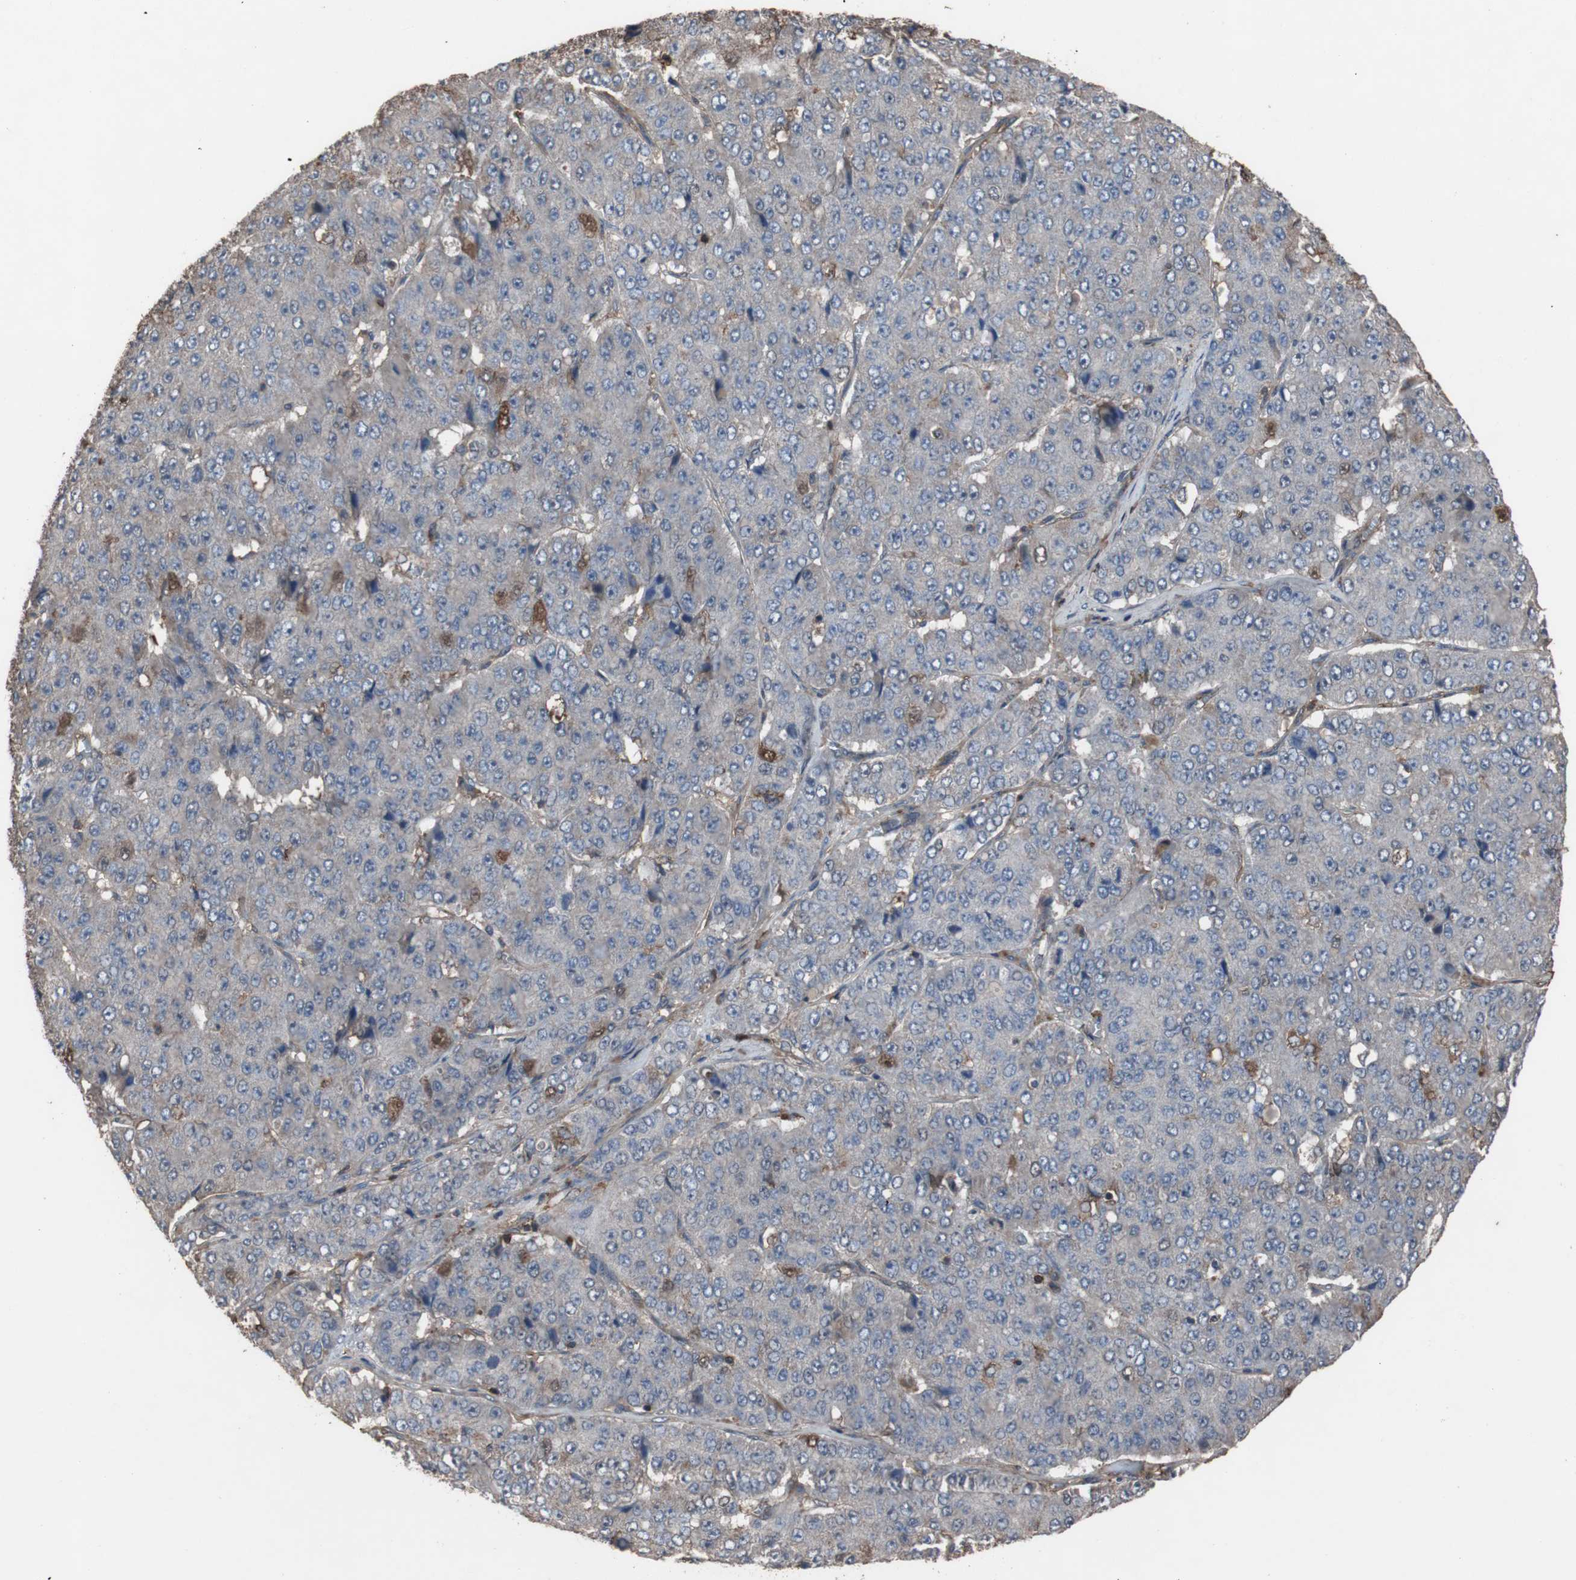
{"staining": {"intensity": "negative", "quantity": "none", "location": "none"}, "tissue": "pancreatic cancer", "cell_type": "Tumor cells", "image_type": "cancer", "snomed": [{"axis": "morphology", "description": "Adenocarcinoma, NOS"}, {"axis": "topography", "description": "Pancreas"}], "caption": "Immunohistochemical staining of human pancreatic adenocarcinoma shows no significant expression in tumor cells.", "gene": "COL6A2", "patient": {"sex": "male", "age": 50}}